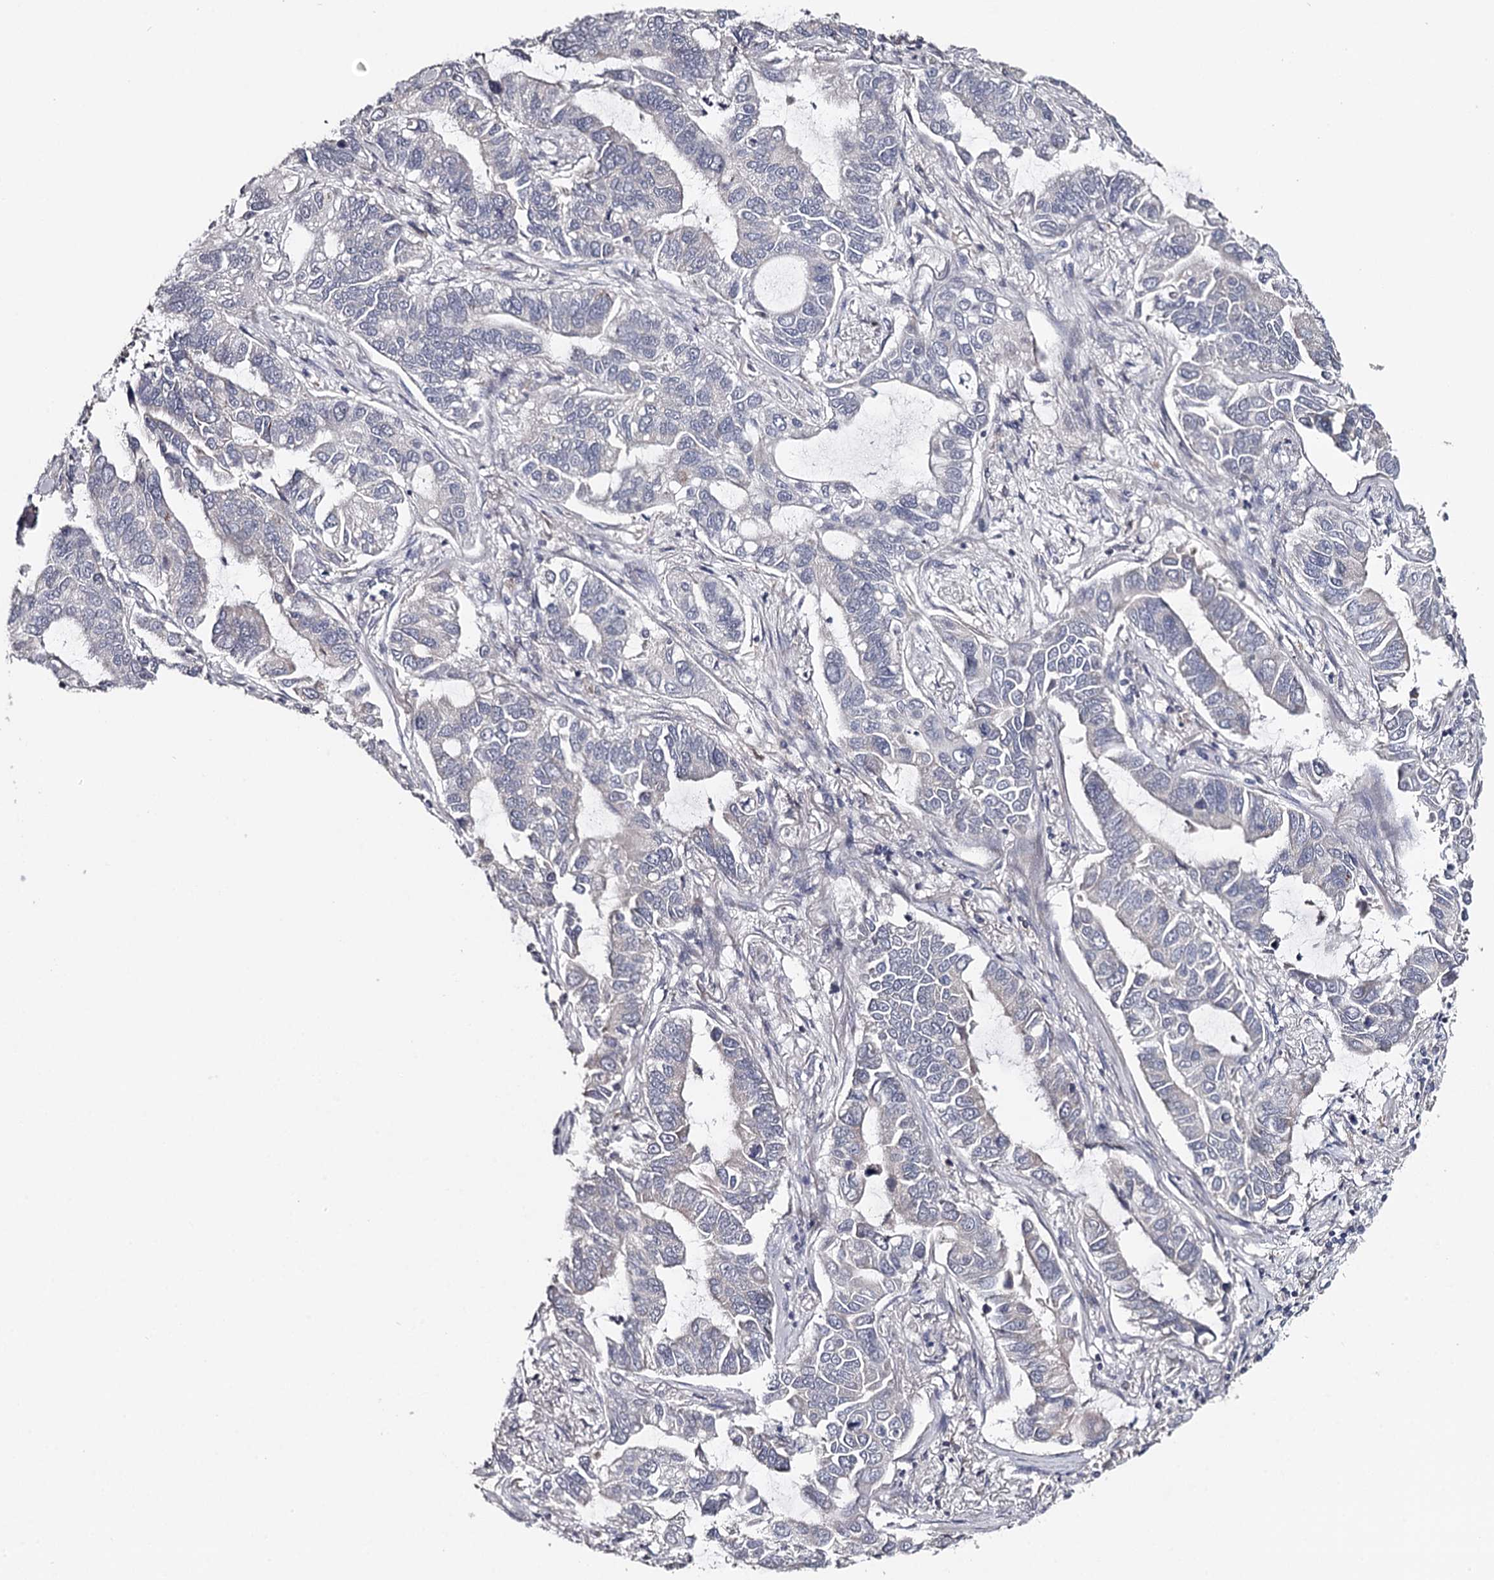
{"staining": {"intensity": "negative", "quantity": "none", "location": "none"}, "tissue": "lung cancer", "cell_type": "Tumor cells", "image_type": "cancer", "snomed": [{"axis": "morphology", "description": "Adenocarcinoma, NOS"}, {"axis": "topography", "description": "Lung"}], "caption": "Immunohistochemistry (IHC) photomicrograph of neoplastic tissue: adenocarcinoma (lung) stained with DAB (3,3'-diaminobenzidine) exhibits no significant protein positivity in tumor cells.", "gene": "GTSF1", "patient": {"sex": "male", "age": 64}}